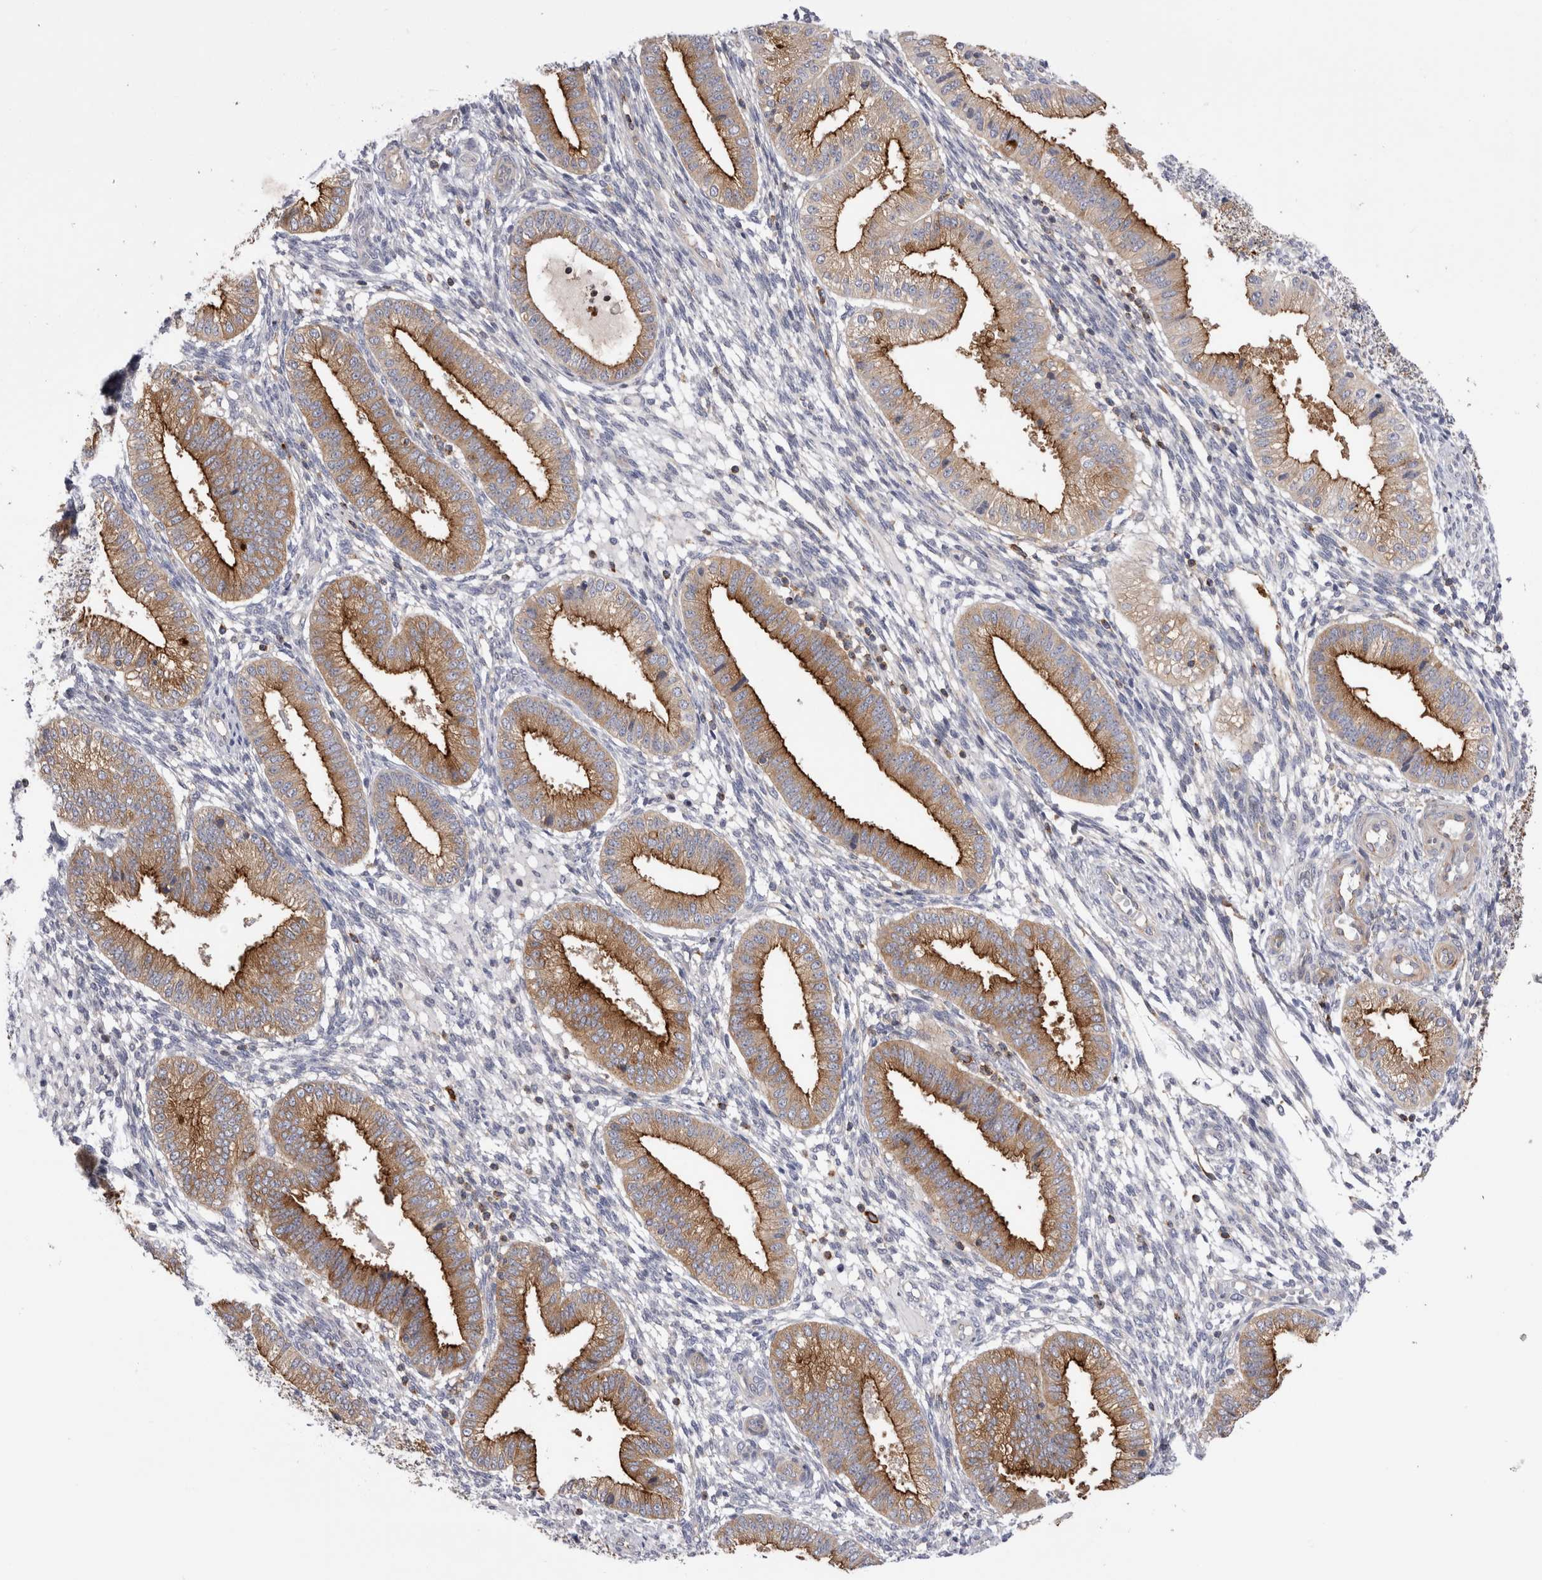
{"staining": {"intensity": "moderate", "quantity": "<25%", "location": "cytoplasmic/membranous"}, "tissue": "endometrium", "cell_type": "Cells in endometrial stroma", "image_type": "normal", "snomed": [{"axis": "morphology", "description": "Normal tissue, NOS"}, {"axis": "topography", "description": "Endometrium"}], "caption": "Endometrium stained with a brown dye exhibits moderate cytoplasmic/membranous positive positivity in approximately <25% of cells in endometrial stroma.", "gene": "RAB11FIP1", "patient": {"sex": "female", "age": 39}}